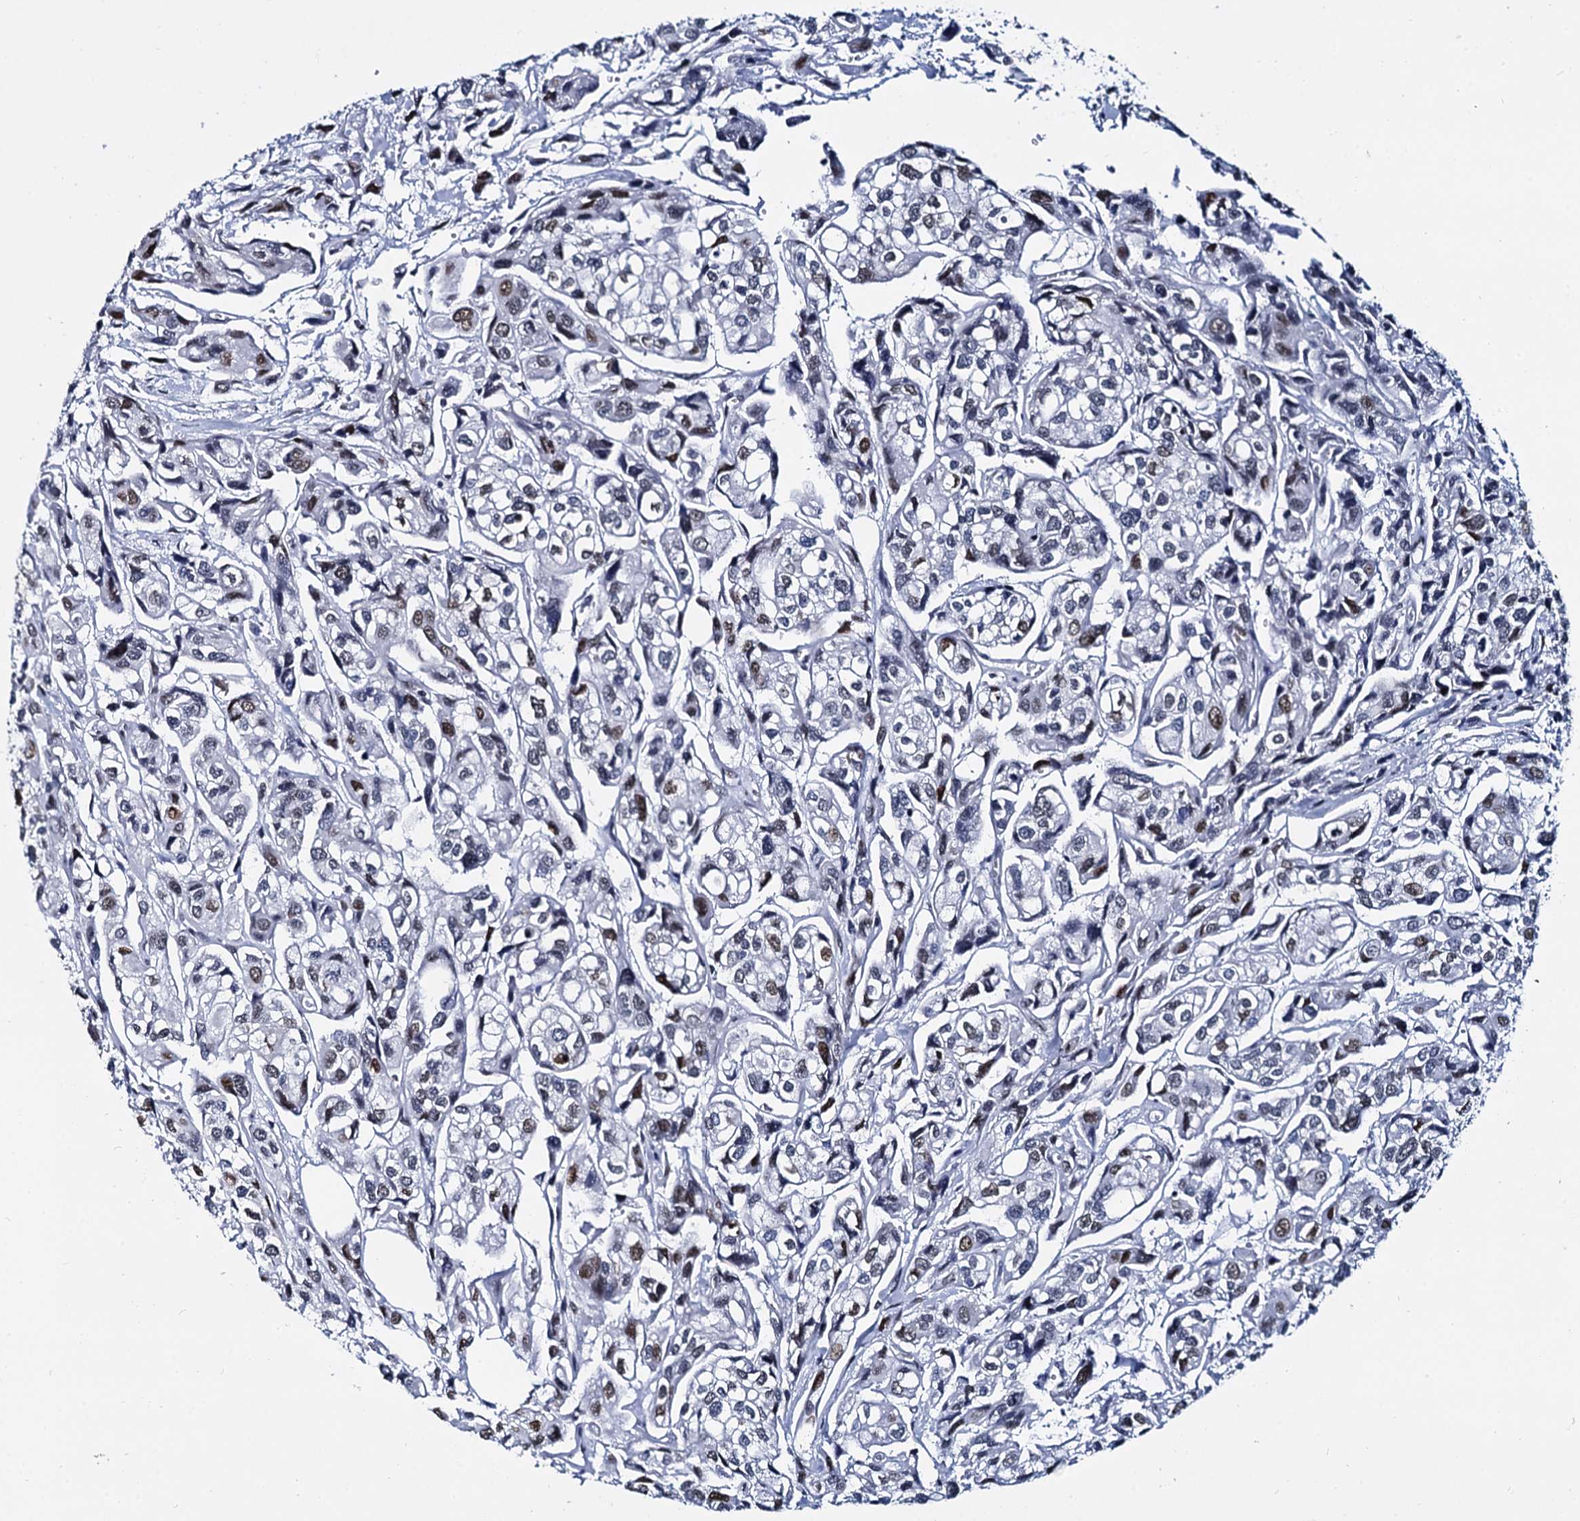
{"staining": {"intensity": "moderate", "quantity": "<25%", "location": "nuclear"}, "tissue": "urothelial cancer", "cell_type": "Tumor cells", "image_type": "cancer", "snomed": [{"axis": "morphology", "description": "Urothelial carcinoma, High grade"}, {"axis": "topography", "description": "Urinary bladder"}], "caption": "Moderate nuclear staining is seen in about <25% of tumor cells in urothelial cancer.", "gene": "CMAS", "patient": {"sex": "male", "age": 67}}